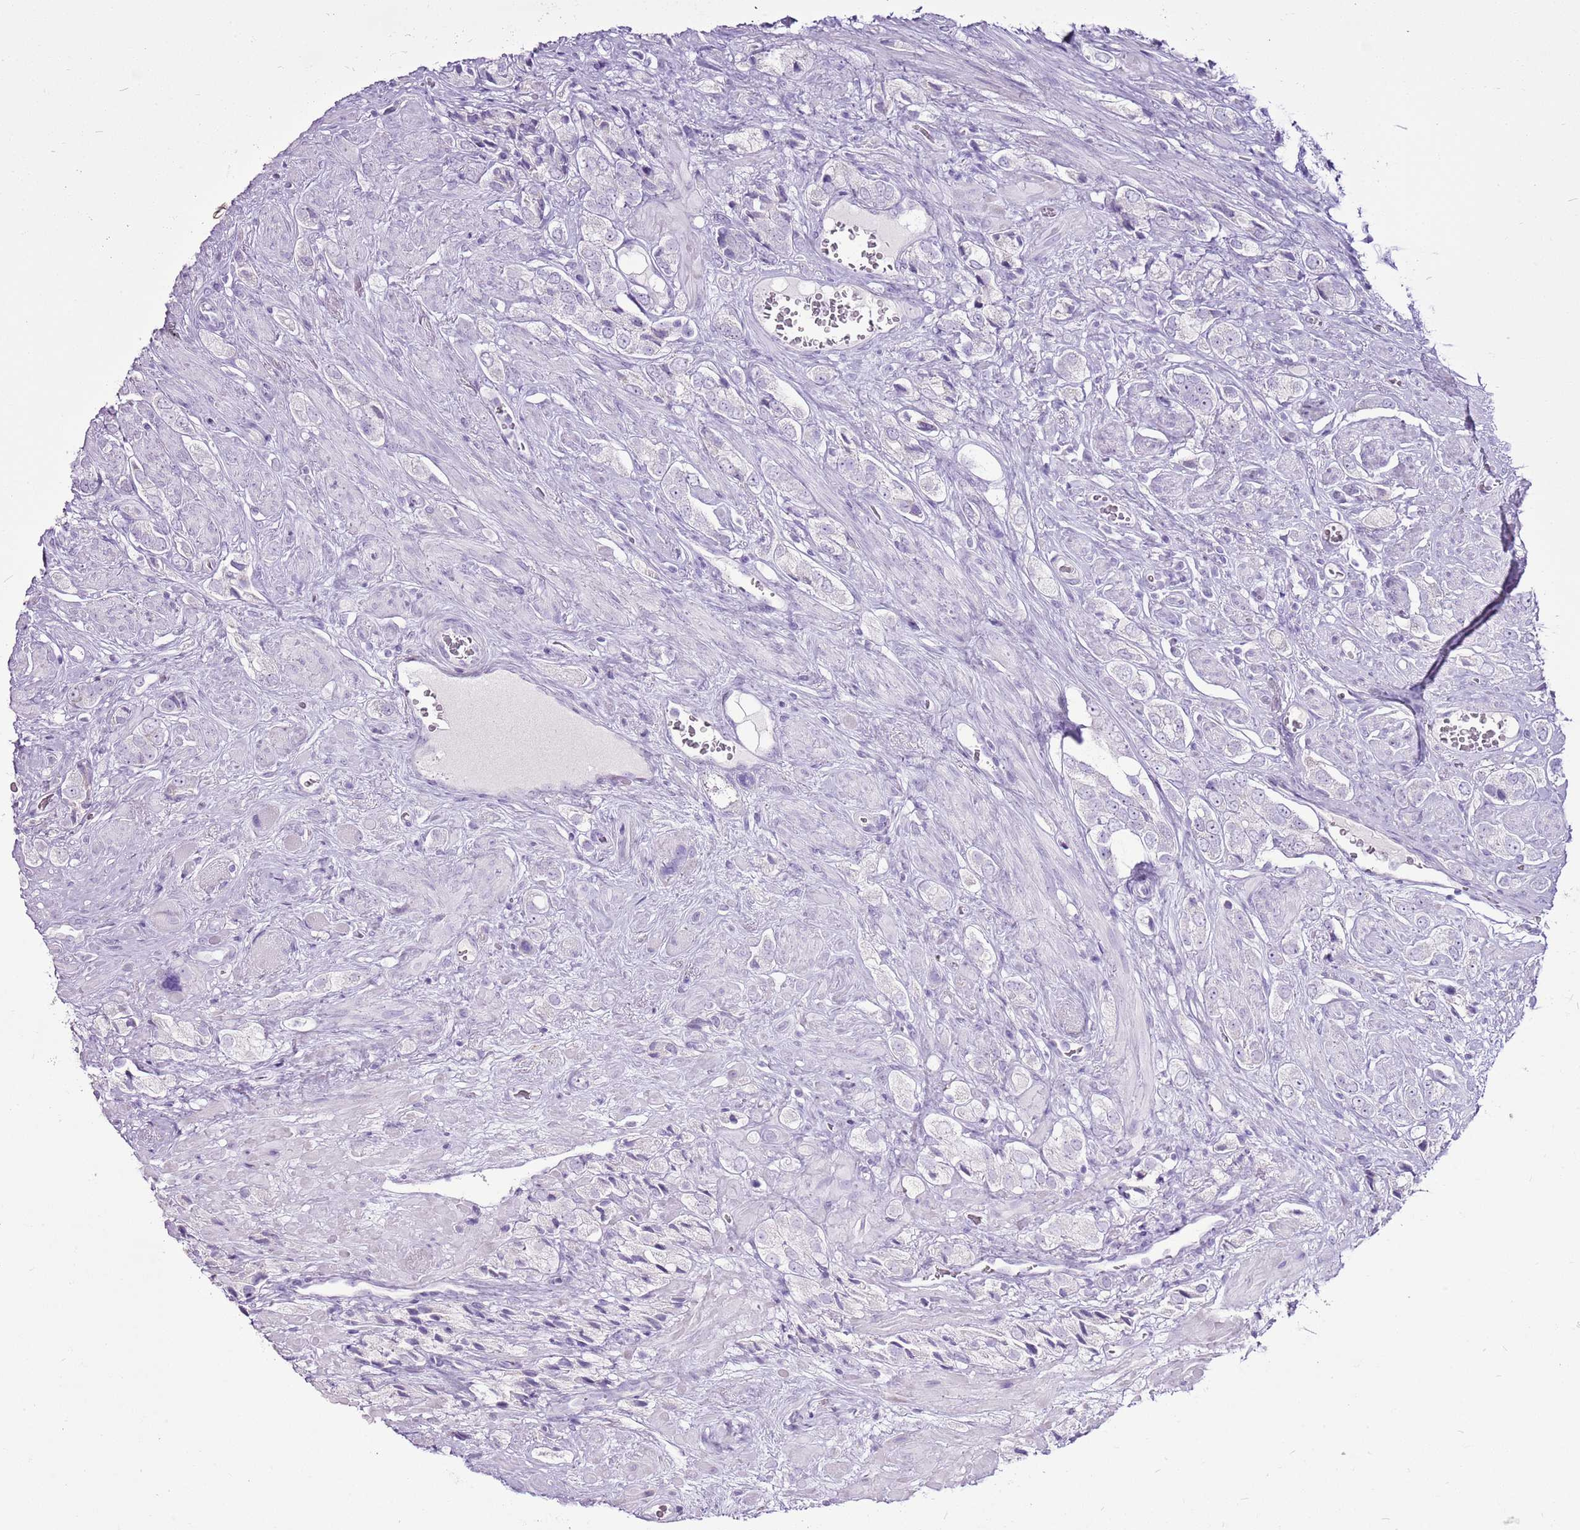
{"staining": {"intensity": "negative", "quantity": "none", "location": "none"}, "tissue": "prostate cancer", "cell_type": "Tumor cells", "image_type": "cancer", "snomed": [{"axis": "morphology", "description": "Adenocarcinoma, High grade"}, {"axis": "topography", "description": "Prostate and seminal vesicle, NOS"}], "caption": "An immunohistochemistry image of prostate cancer (high-grade adenocarcinoma) is shown. There is no staining in tumor cells of prostate cancer (high-grade adenocarcinoma).", "gene": "CNFN", "patient": {"sex": "male", "age": 64}}